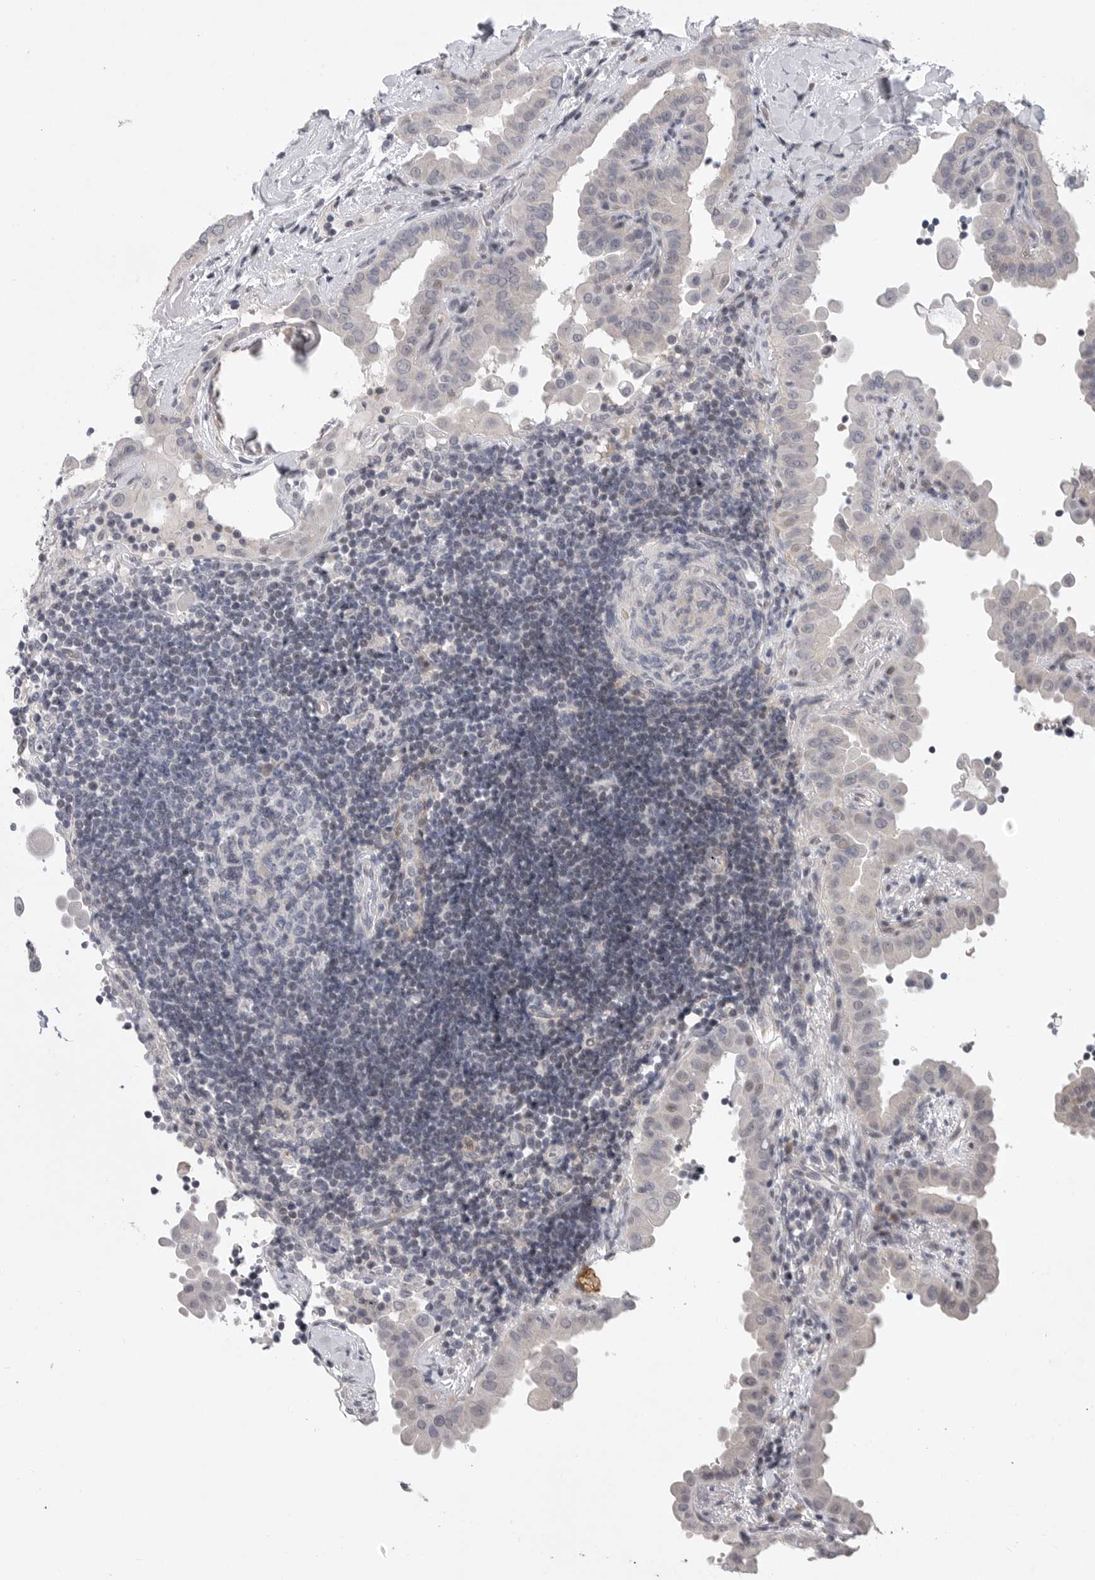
{"staining": {"intensity": "negative", "quantity": "none", "location": "none"}, "tissue": "thyroid cancer", "cell_type": "Tumor cells", "image_type": "cancer", "snomed": [{"axis": "morphology", "description": "Papillary adenocarcinoma, NOS"}, {"axis": "topography", "description": "Thyroid gland"}], "caption": "Immunohistochemistry (IHC) image of thyroid papillary adenocarcinoma stained for a protein (brown), which displays no expression in tumor cells.", "gene": "FBXO43", "patient": {"sex": "male", "age": 33}}